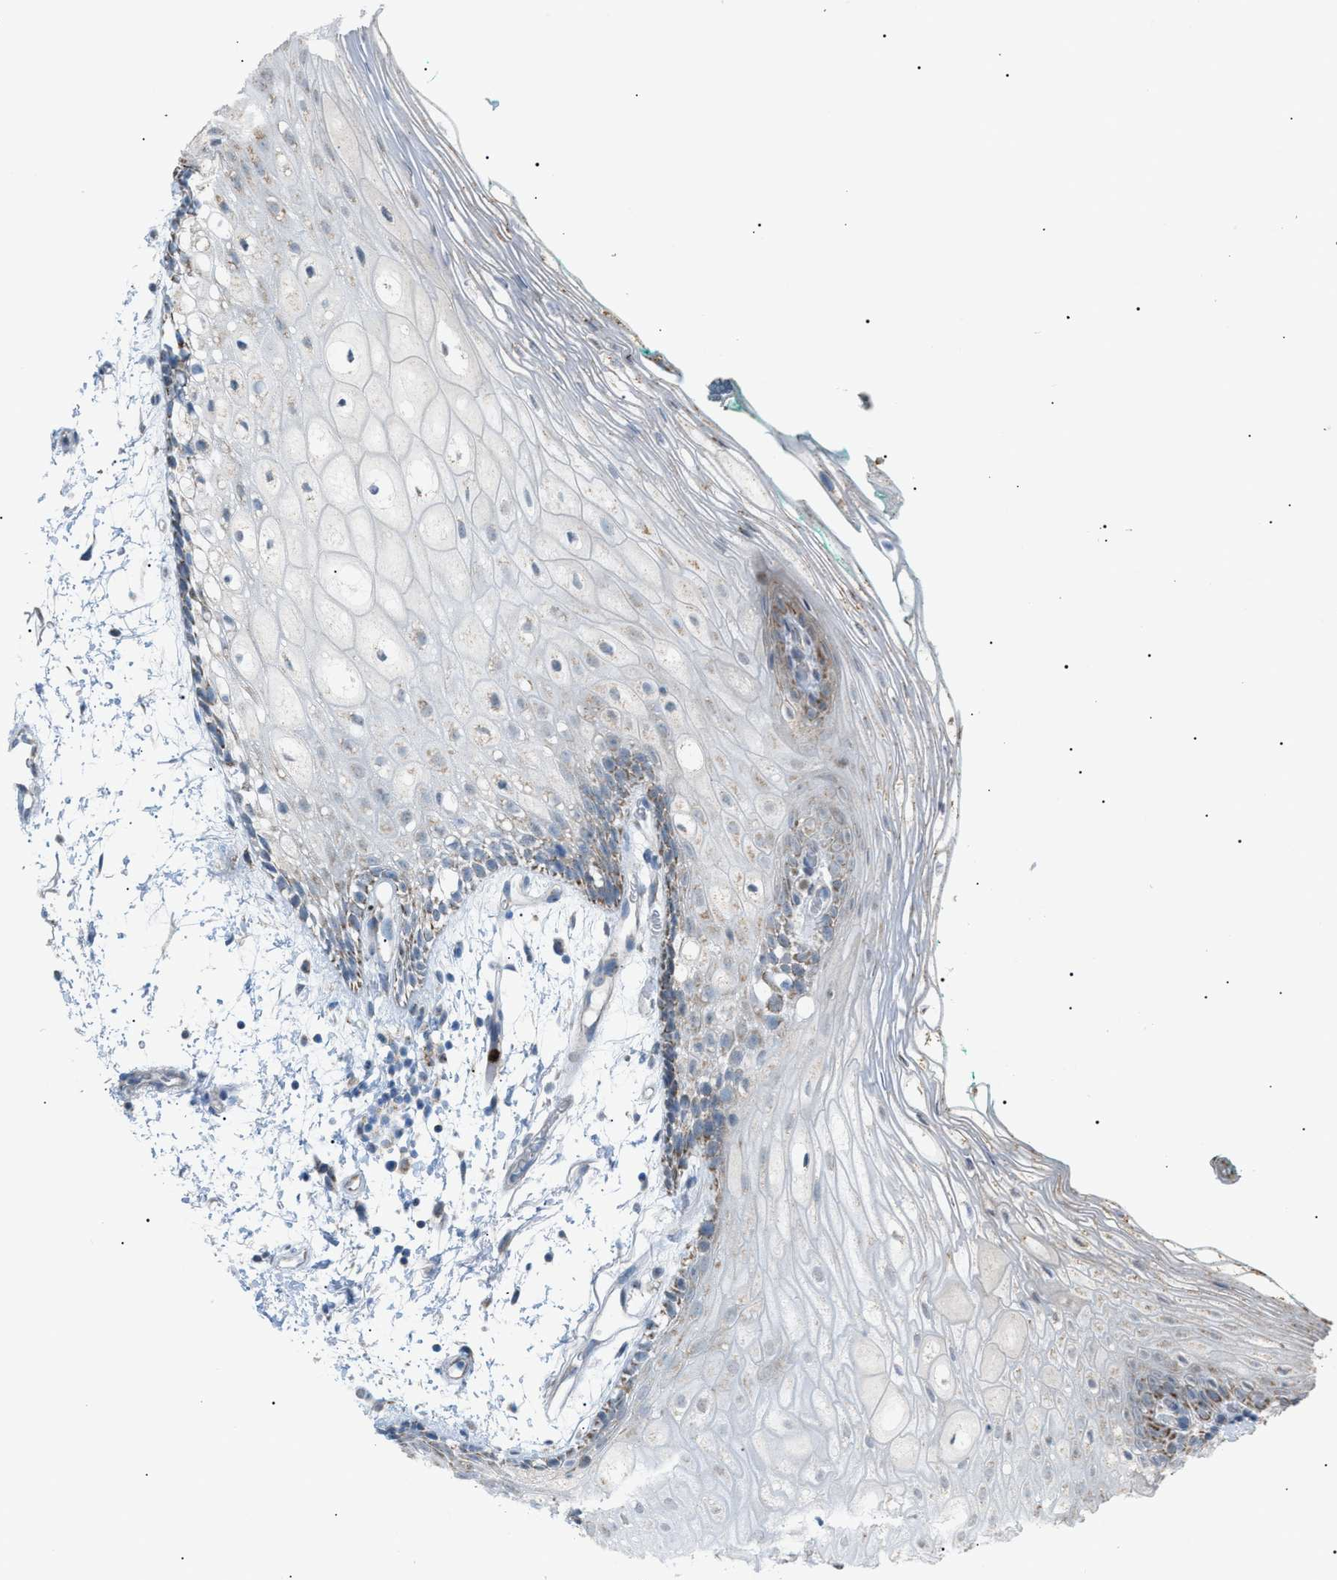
{"staining": {"intensity": "moderate", "quantity": "<25%", "location": "cytoplasmic/membranous"}, "tissue": "oral mucosa", "cell_type": "Squamous epithelial cells", "image_type": "normal", "snomed": [{"axis": "morphology", "description": "Normal tissue, NOS"}, {"axis": "topography", "description": "Skeletal muscle"}, {"axis": "topography", "description": "Oral tissue"}, {"axis": "topography", "description": "Peripheral nerve tissue"}], "caption": "An IHC image of benign tissue is shown. Protein staining in brown shows moderate cytoplasmic/membranous positivity in oral mucosa within squamous epithelial cells.", "gene": "ZNF516", "patient": {"sex": "female", "age": 84}}